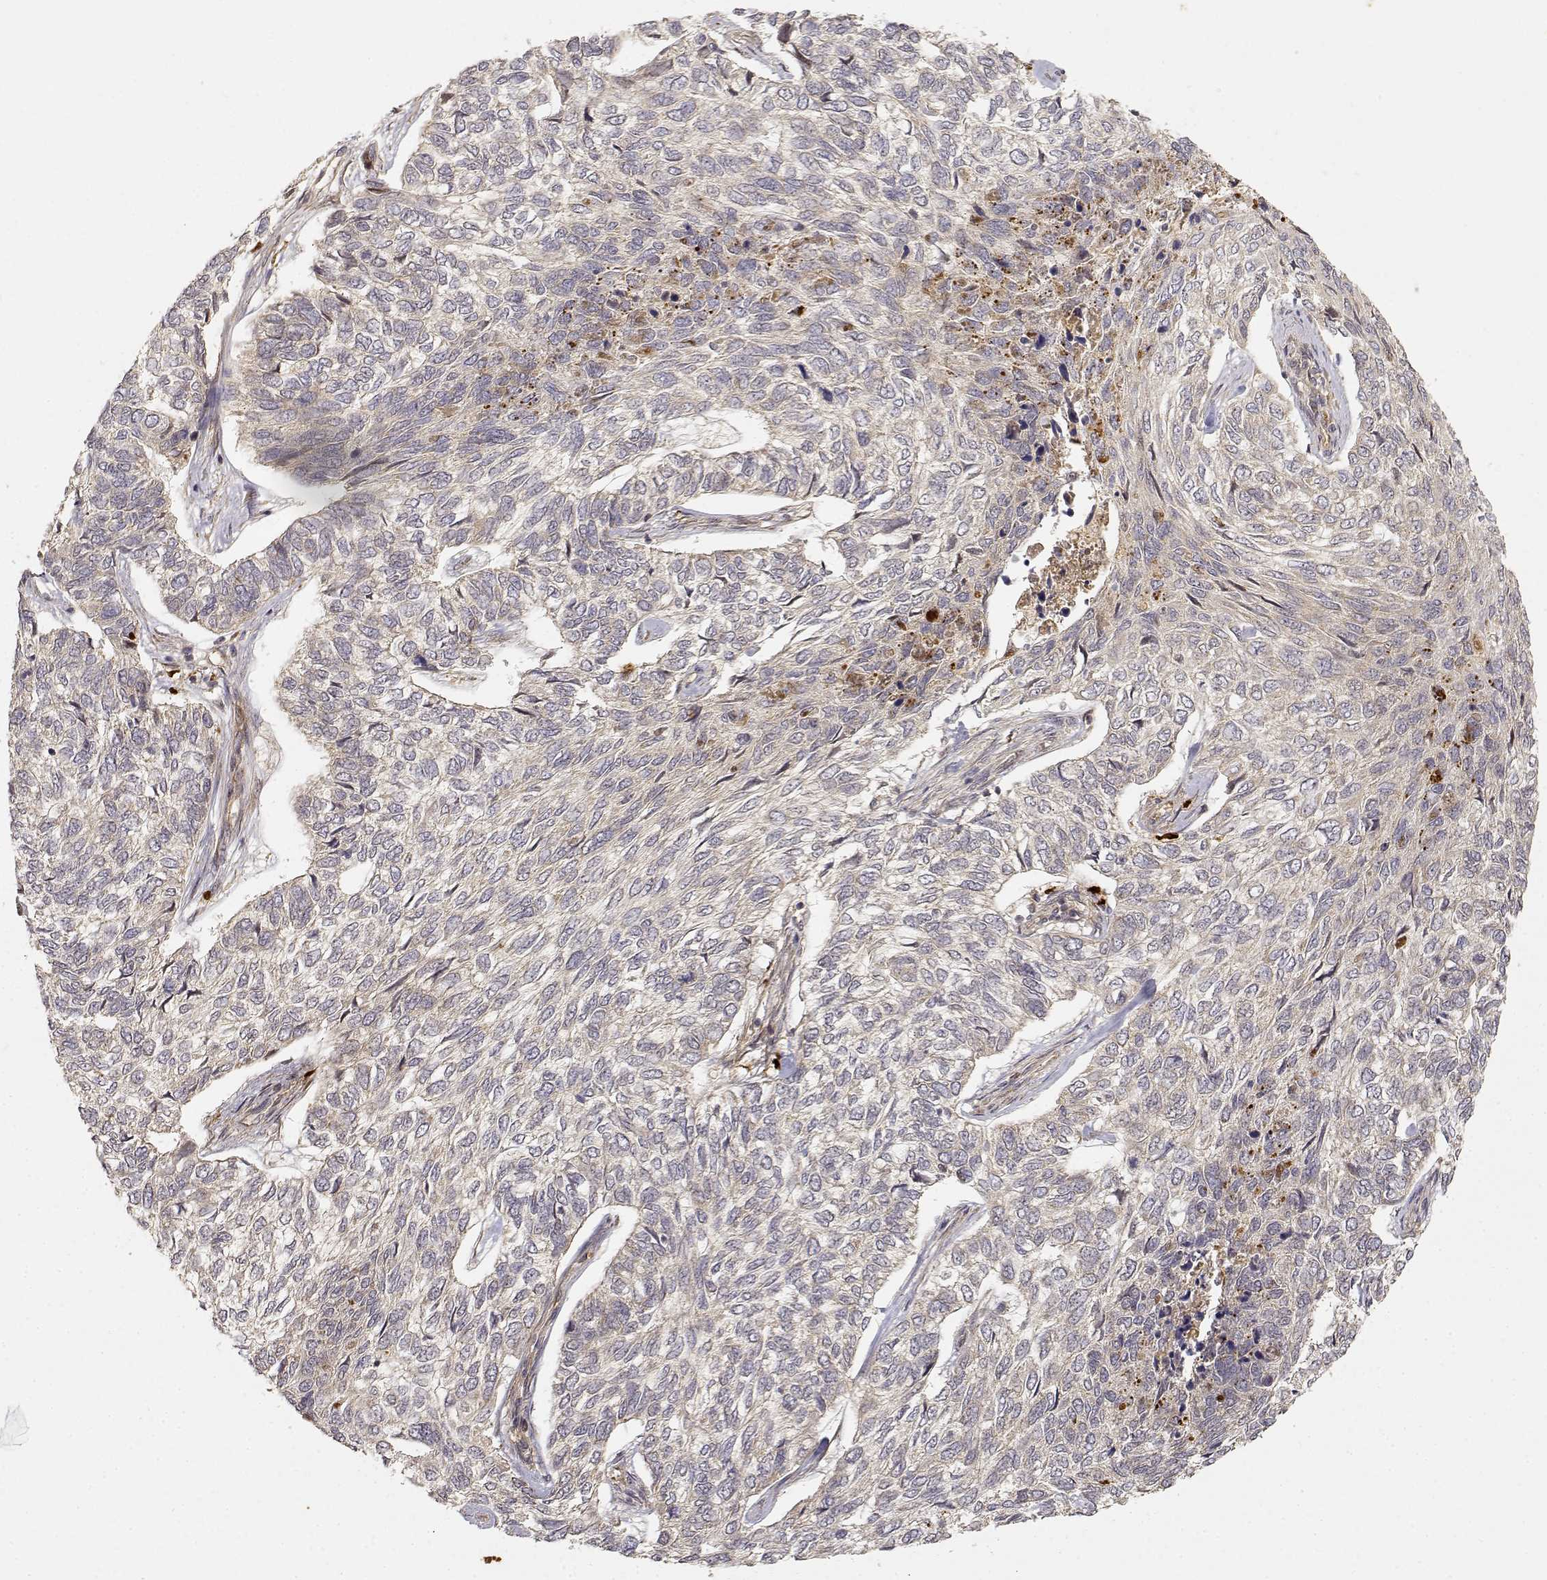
{"staining": {"intensity": "negative", "quantity": "none", "location": "none"}, "tissue": "skin cancer", "cell_type": "Tumor cells", "image_type": "cancer", "snomed": [{"axis": "morphology", "description": "Basal cell carcinoma"}, {"axis": "topography", "description": "Skin"}], "caption": "High magnification brightfield microscopy of skin basal cell carcinoma stained with DAB (brown) and counterstained with hematoxylin (blue): tumor cells show no significant staining.", "gene": "CDK5RAP2", "patient": {"sex": "female", "age": 65}}